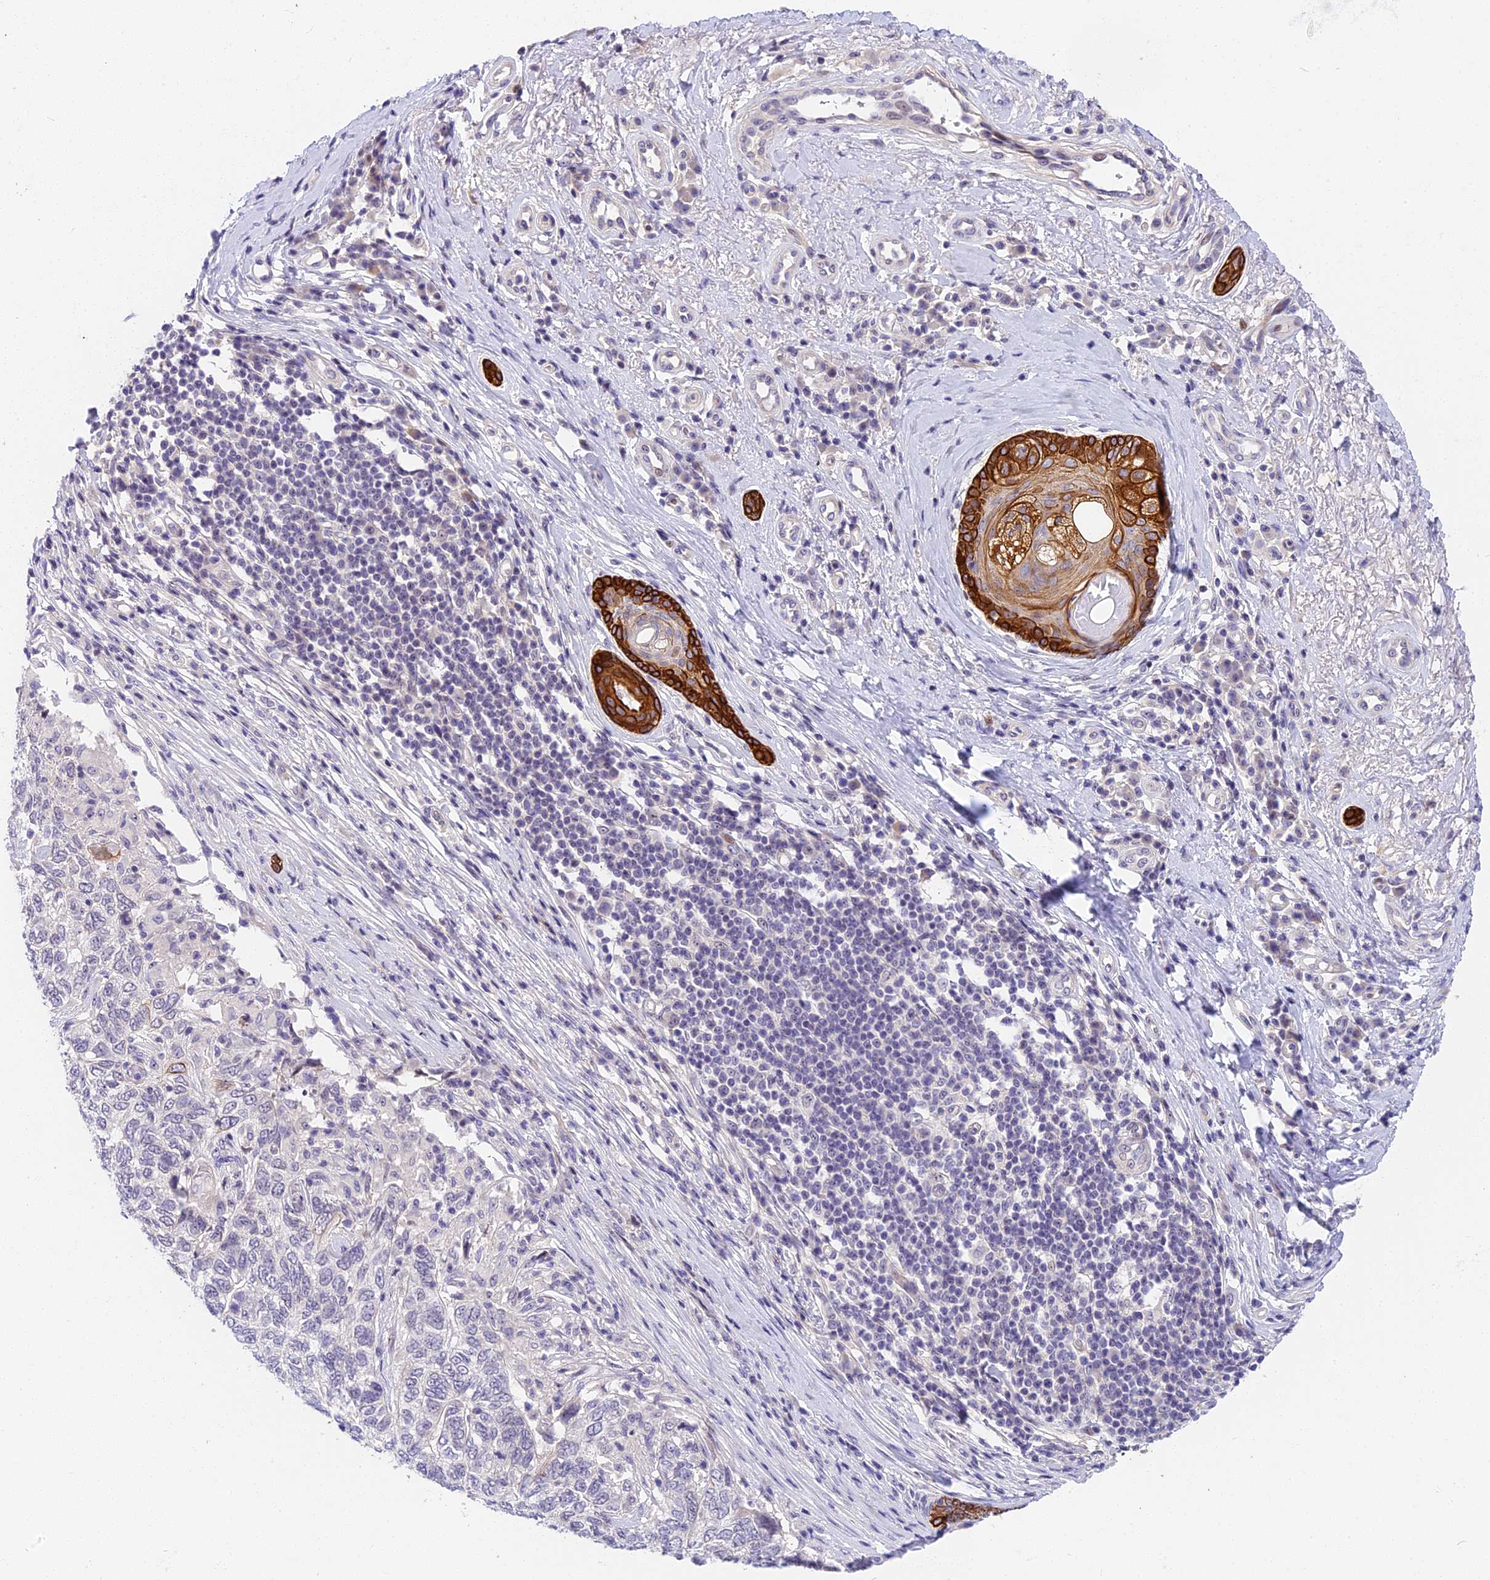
{"staining": {"intensity": "negative", "quantity": "none", "location": "none"}, "tissue": "skin cancer", "cell_type": "Tumor cells", "image_type": "cancer", "snomed": [{"axis": "morphology", "description": "Basal cell carcinoma"}, {"axis": "topography", "description": "Skin"}], "caption": "Tumor cells are negative for protein expression in human skin cancer (basal cell carcinoma). (DAB (3,3'-diaminobenzidine) IHC visualized using brightfield microscopy, high magnification).", "gene": "MIDN", "patient": {"sex": "female", "age": 65}}